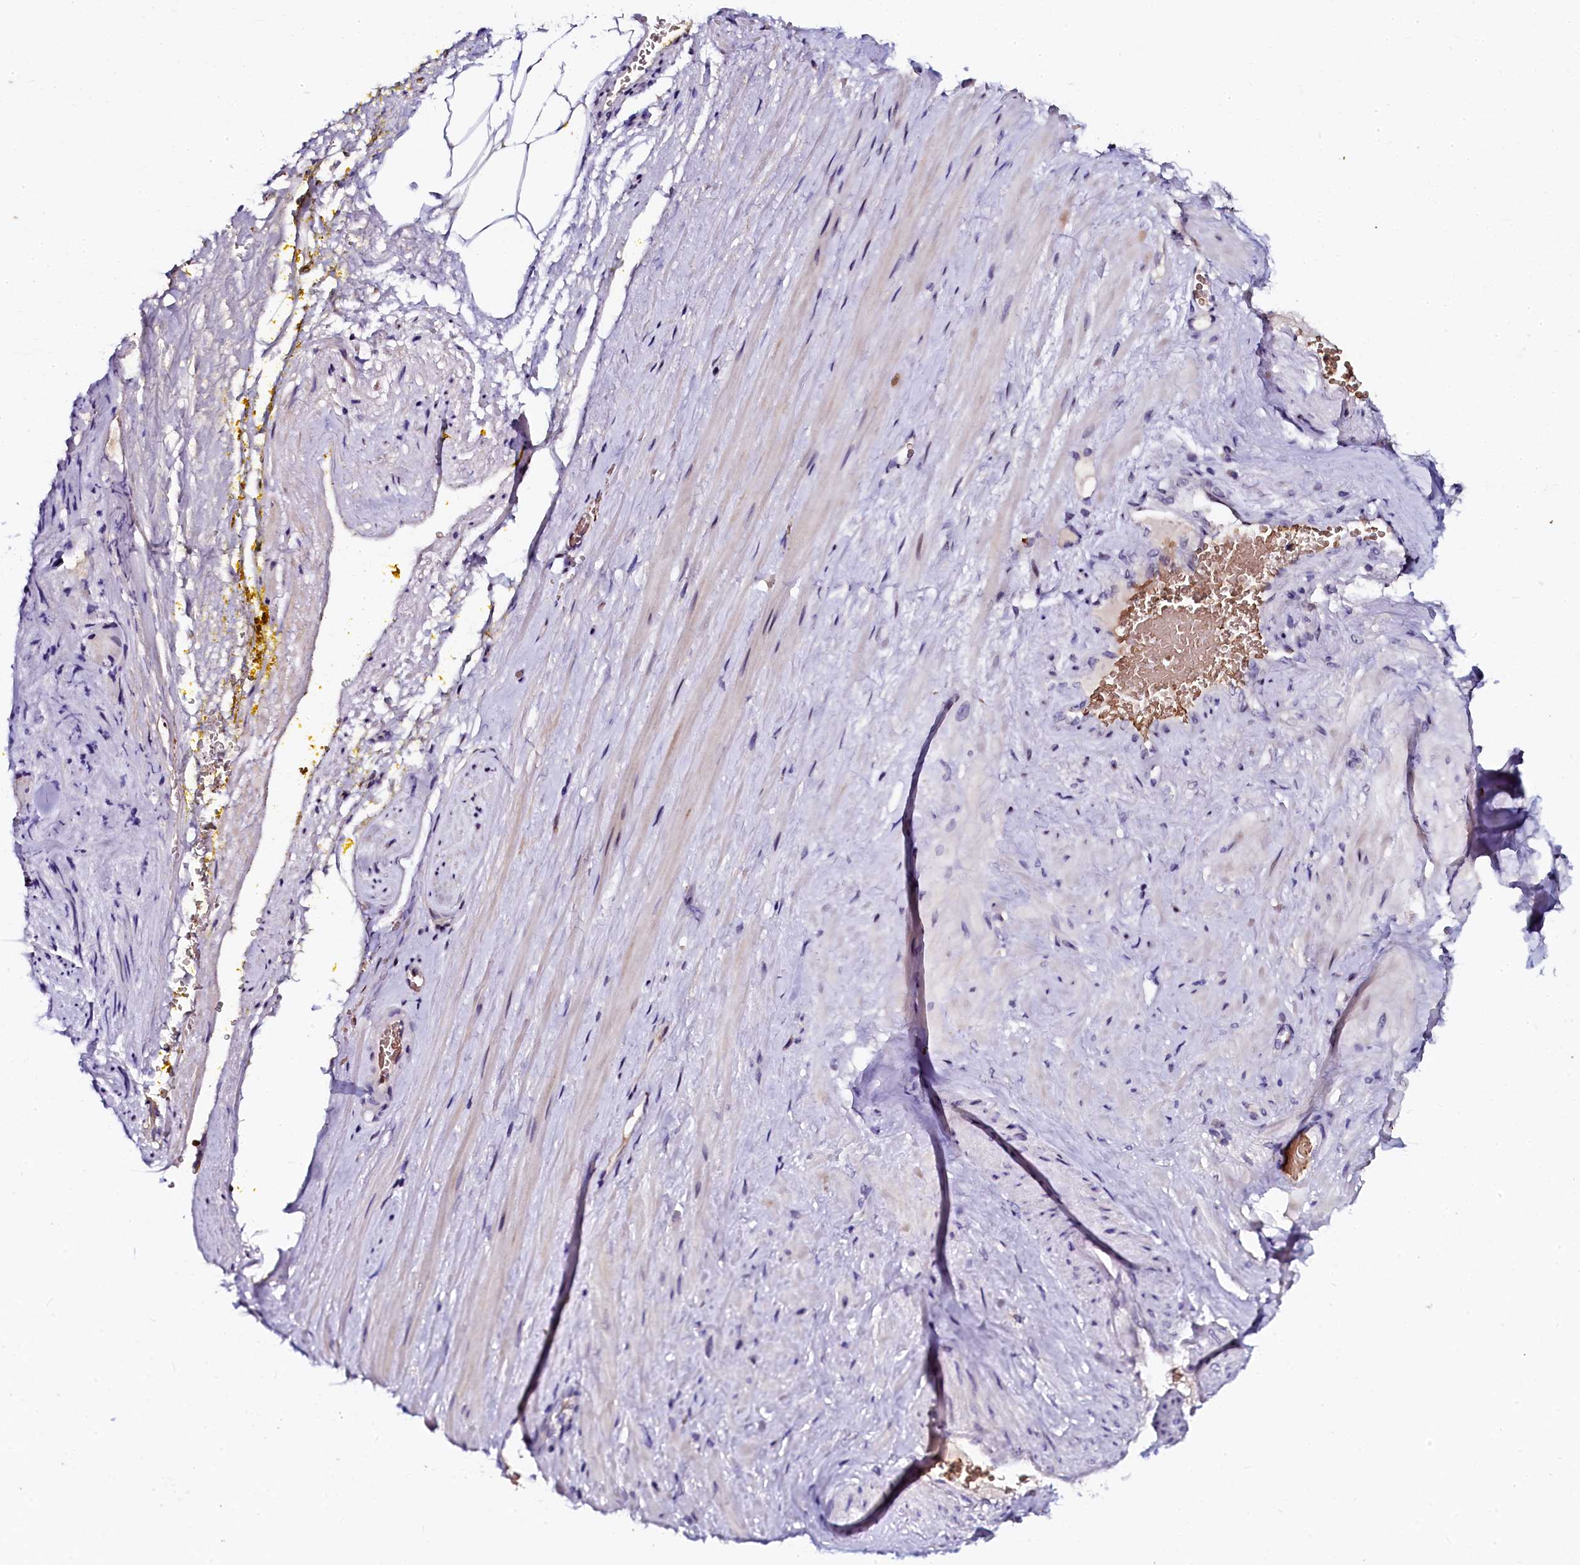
{"staining": {"intensity": "negative", "quantity": "none", "location": "none"}, "tissue": "adipose tissue", "cell_type": "Adipocytes", "image_type": "normal", "snomed": [{"axis": "morphology", "description": "Normal tissue, NOS"}, {"axis": "morphology", "description": "Adenocarcinoma, Low grade"}, {"axis": "topography", "description": "Prostate"}, {"axis": "topography", "description": "Peripheral nerve tissue"}], "caption": "Immunohistochemical staining of unremarkable adipose tissue reveals no significant staining in adipocytes.", "gene": "CTDSPL2", "patient": {"sex": "male", "age": 63}}